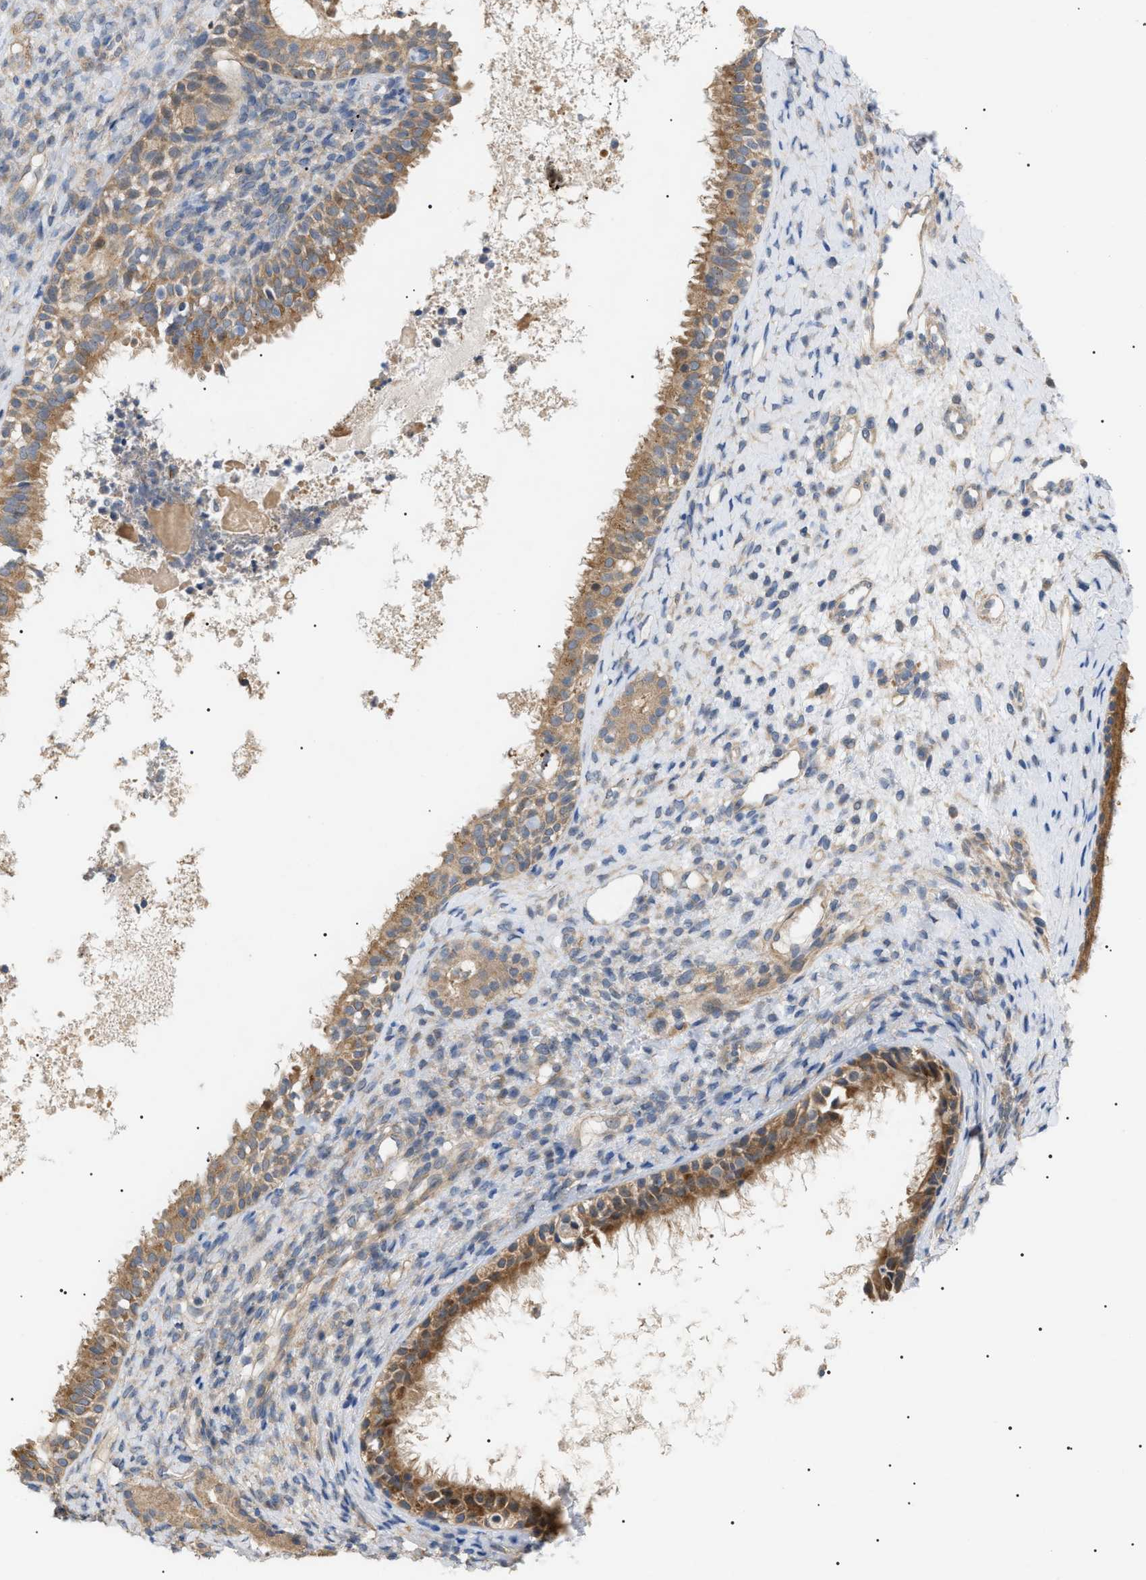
{"staining": {"intensity": "moderate", "quantity": ">75%", "location": "cytoplasmic/membranous"}, "tissue": "nasopharynx", "cell_type": "Respiratory epithelial cells", "image_type": "normal", "snomed": [{"axis": "morphology", "description": "Normal tissue, NOS"}, {"axis": "topography", "description": "Nasopharynx"}], "caption": "The image demonstrates a brown stain indicating the presence of a protein in the cytoplasmic/membranous of respiratory epithelial cells in nasopharynx. (DAB IHC, brown staining for protein, blue staining for nuclei).", "gene": "IRS2", "patient": {"sex": "male", "age": 22}}